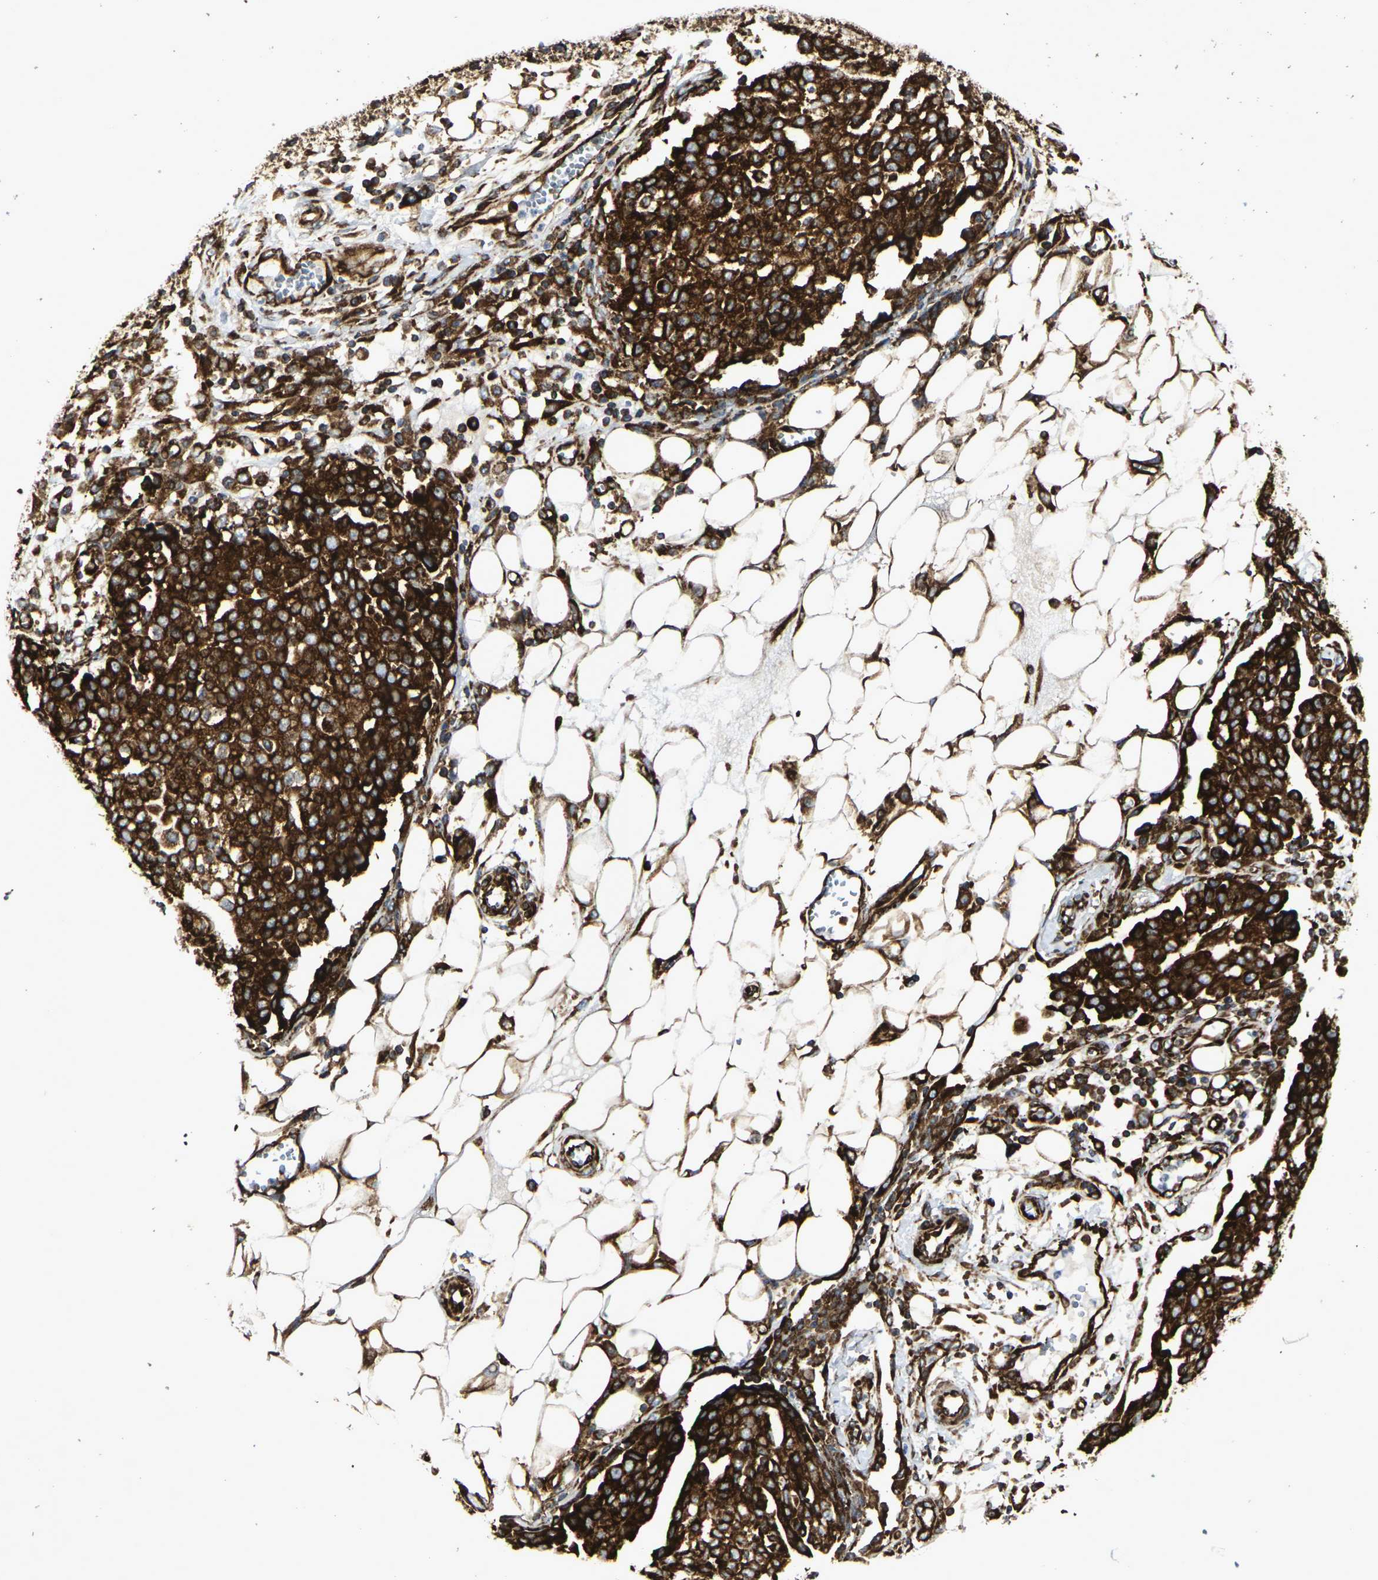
{"staining": {"intensity": "strong", "quantity": ">75%", "location": "cytoplasmic/membranous"}, "tissue": "ovarian cancer", "cell_type": "Tumor cells", "image_type": "cancer", "snomed": [{"axis": "morphology", "description": "Cystadenocarcinoma, serous, NOS"}, {"axis": "topography", "description": "Soft tissue"}, {"axis": "topography", "description": "Ovary"}], "caption": "Protein expression analysis of ovarian serous cystadenocarcinoma reveals strong cytoplasmic/membranous staining in about >75% of tumor cells. Immunohistochemistry (ihc) stains the protein of interest in brown and the nuclei are stained blue.", "gene": "MARCHF2", "patient": {"sex": "female", "age": 57}}